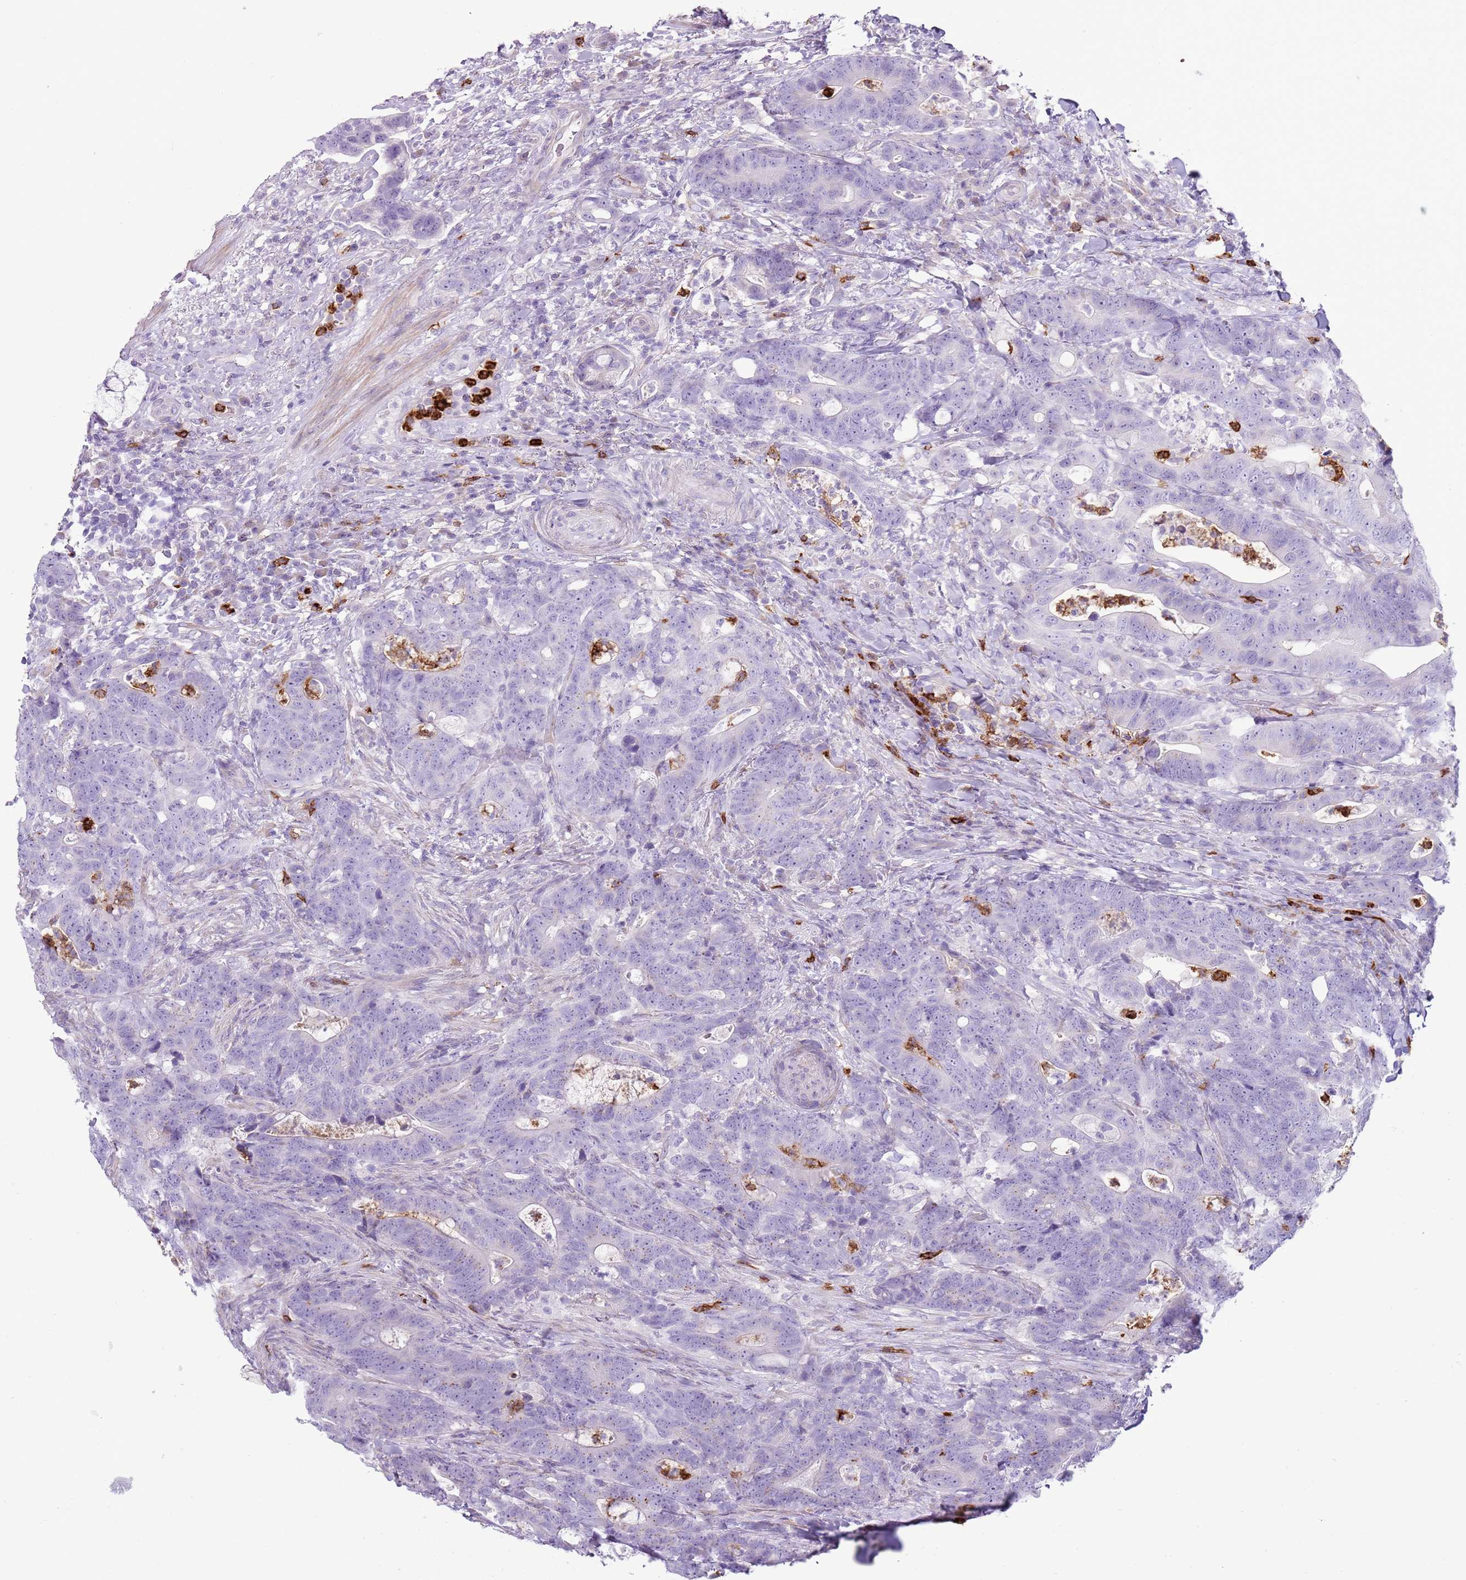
{"staining": {"intensity": "negative", "quantity": "none", "location": "none"}, "tissue": "colorectal cancer", "cell_type": "Tumor cells", "image_type": "cancer", "snomed": [{"axis": "morphology", "description": "Adenocarcinoma, NOS"}, {"axis": "topography", "description": "Colon"}], "caption": "The image shows no staining of tumor cells in adenocarcinoma (colorectal). (Stains: DAB immunohistochemistry with hematoxylin counter stain, Microscopy: brightfield microscopy at high magnification).", "gene": "CD177", "patient": {"sex": "female", "age": 82}}